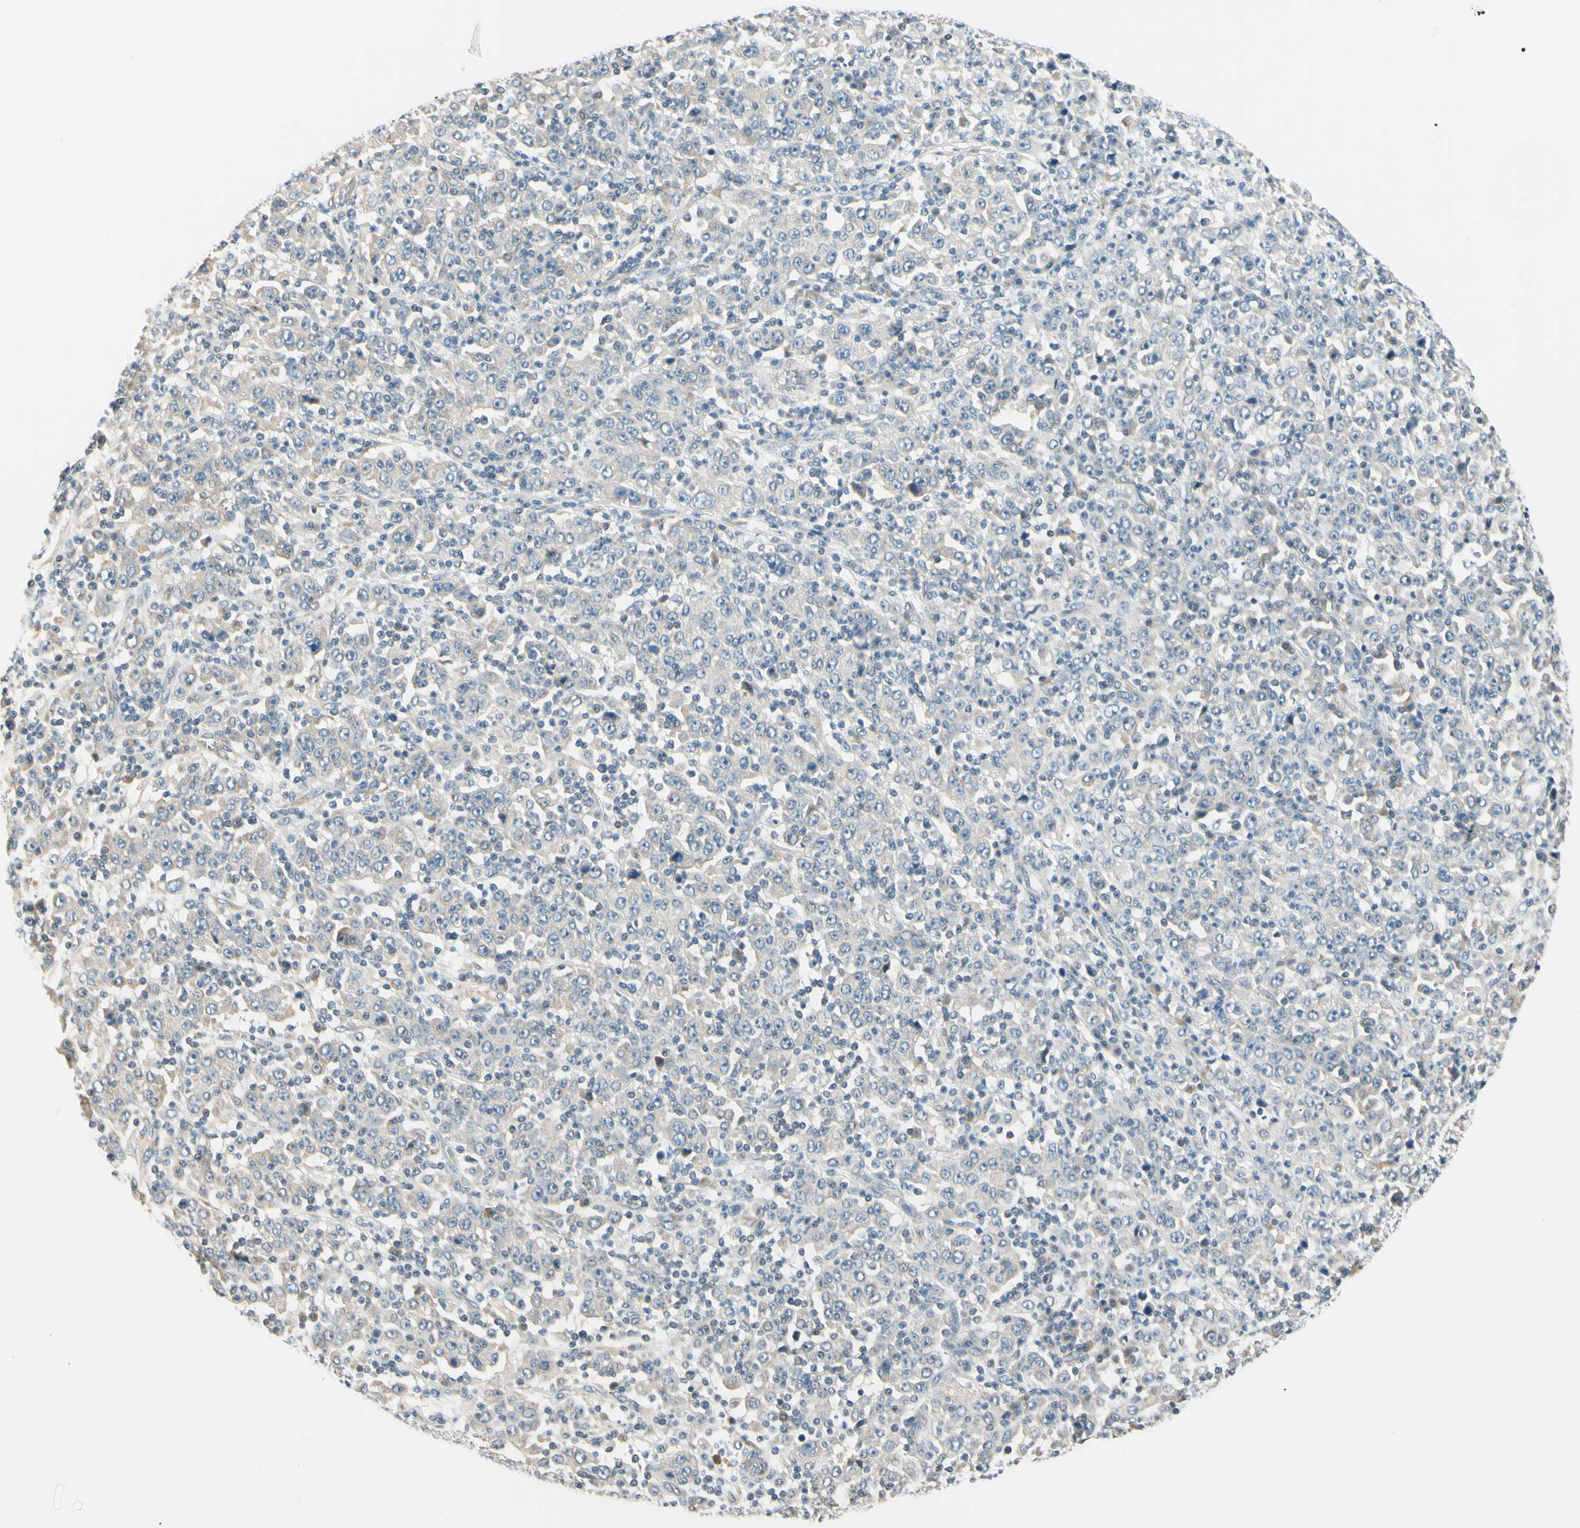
{"staining": {"intensity": "negative", "quantity": "none", "location": "none"}, "tissue": "stomach cancer", "cell_type": "Tumor cells", "image_type": "cancer", "snomed": [{"axis": "morphology", "description": "Normal tissue, NOS"}, {"axis": "morphology", "description": "Adenocarcinoma, NOS"}, {"axis": "topography", "description": "Stomach, upper"}, {"axis": "topography", "description": "Stomach"}], "caption": "Tumor cells show no significant staining in stomach cancer.", "gene": "IGDCC4", "patient": {"sex": "male", "age": 59}}